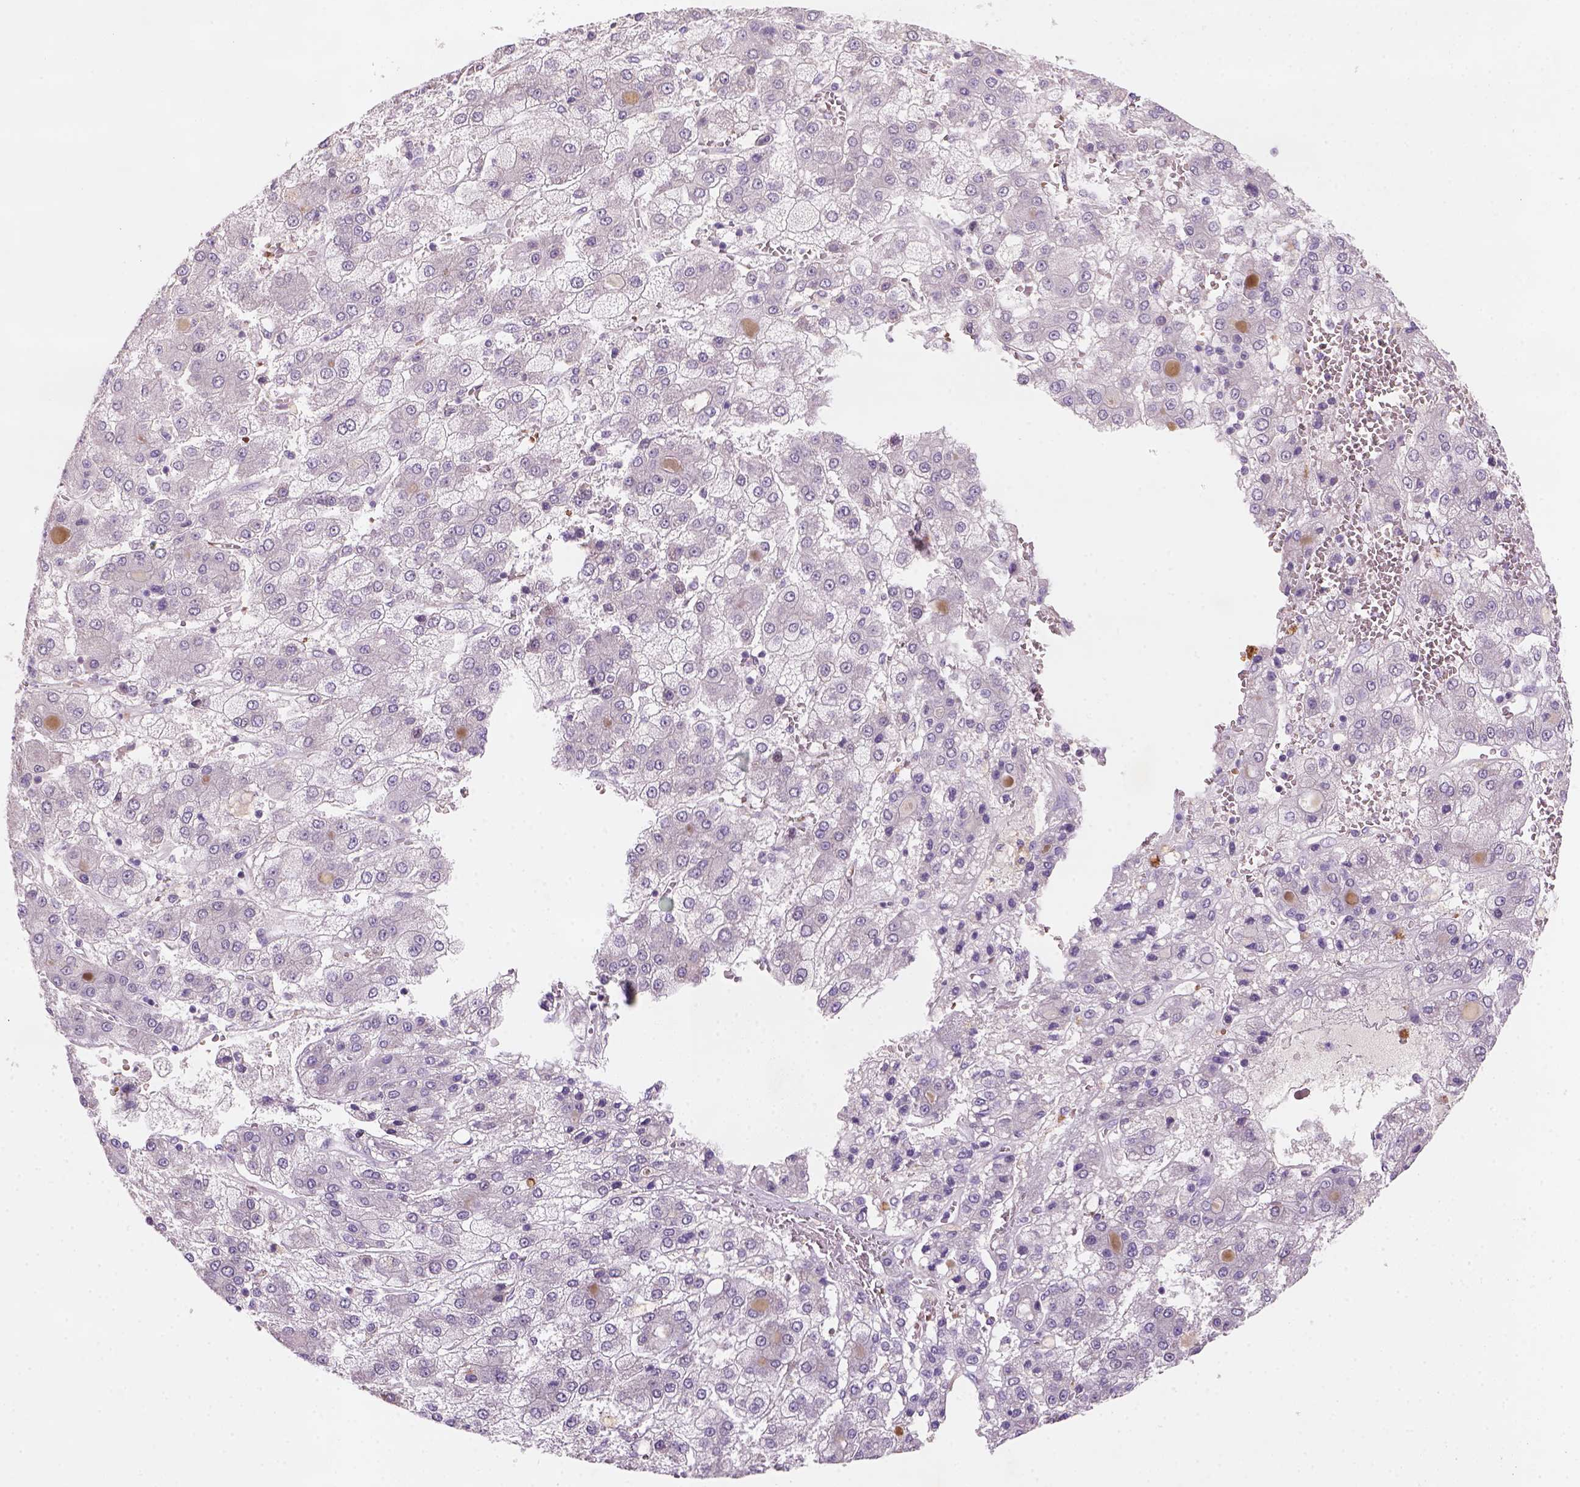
{"staining": {"intensity": "negative", "quantity": "none", "location": "none"}, "tissue": "liver cancer", "cell_type": "Tumor cells", "image_type": "cancer", "snomed": [{"axis": "morphology", "description": "Carcinoma, Hepatocellular, NOS"}, {"axis": "topography", "description": "Liver"}], "caption": "High magnification brightfield microscopy of liver cancer stained with DAB (brown) and counterstained with hematoxylin (blue): tumor cells show no significant positivity.", "gene": "ZMAT4", "patient": {"sex": "male", "age": 73}}